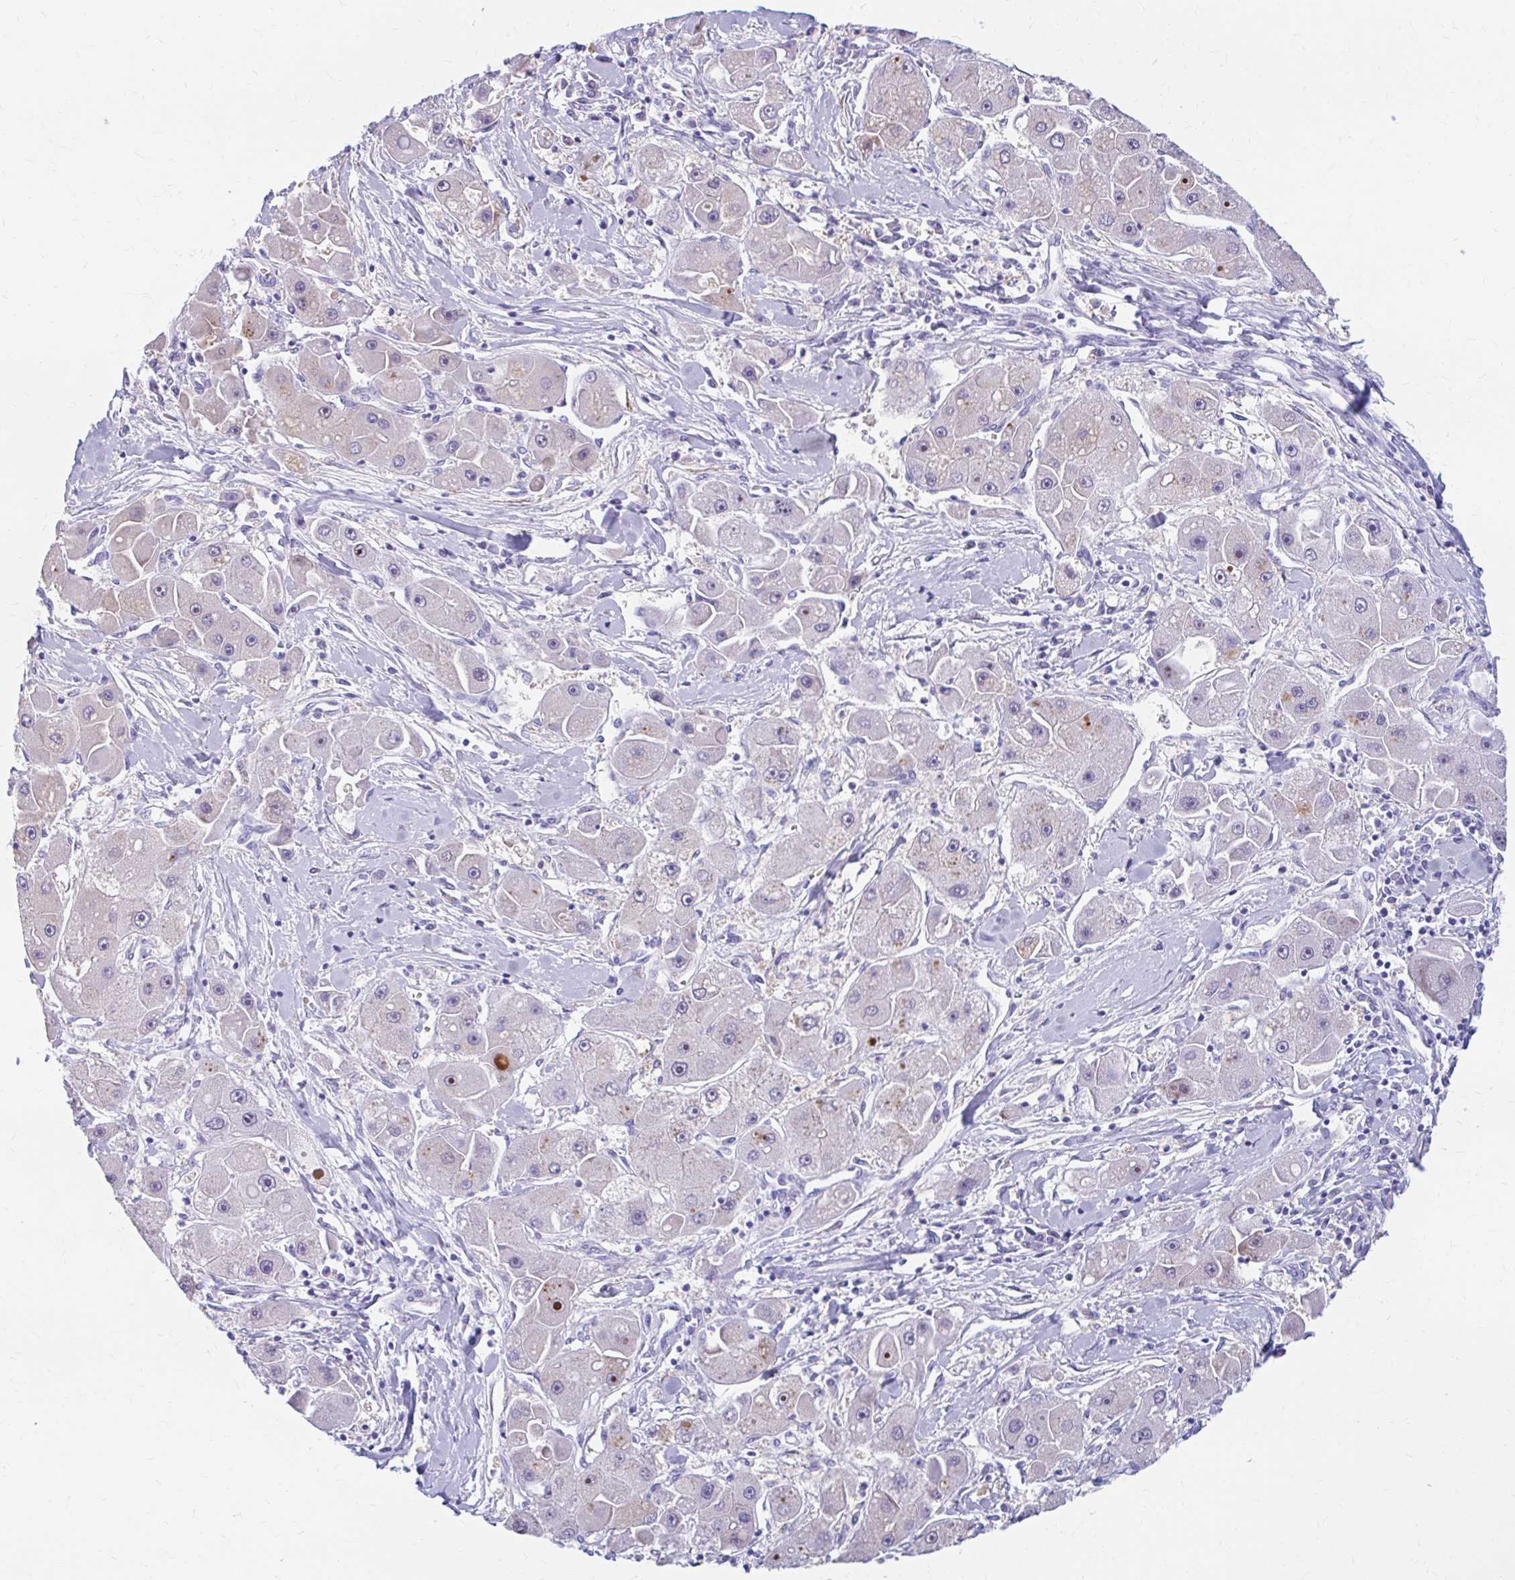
{"staining": {"intensity": "strong", "quantity": "<25%", "location": "nuclear"}, "tissue": "liver cancer", "cell_type": "Tumor cells", "image_type": "cancer", "snomed": [{"axis": "morphology", "description": "Carcinoma, Hepatocellular, NOS"}, {"axis": "topography", "description": "Liver"}], "caption": "Protein staining displays strong nuclear expression in about <25% of tumor cells in liver cancer (hepatocellular carcinoma).", "gene": "FTSJ3", "patient": {"sex": "male", "age": 24}}